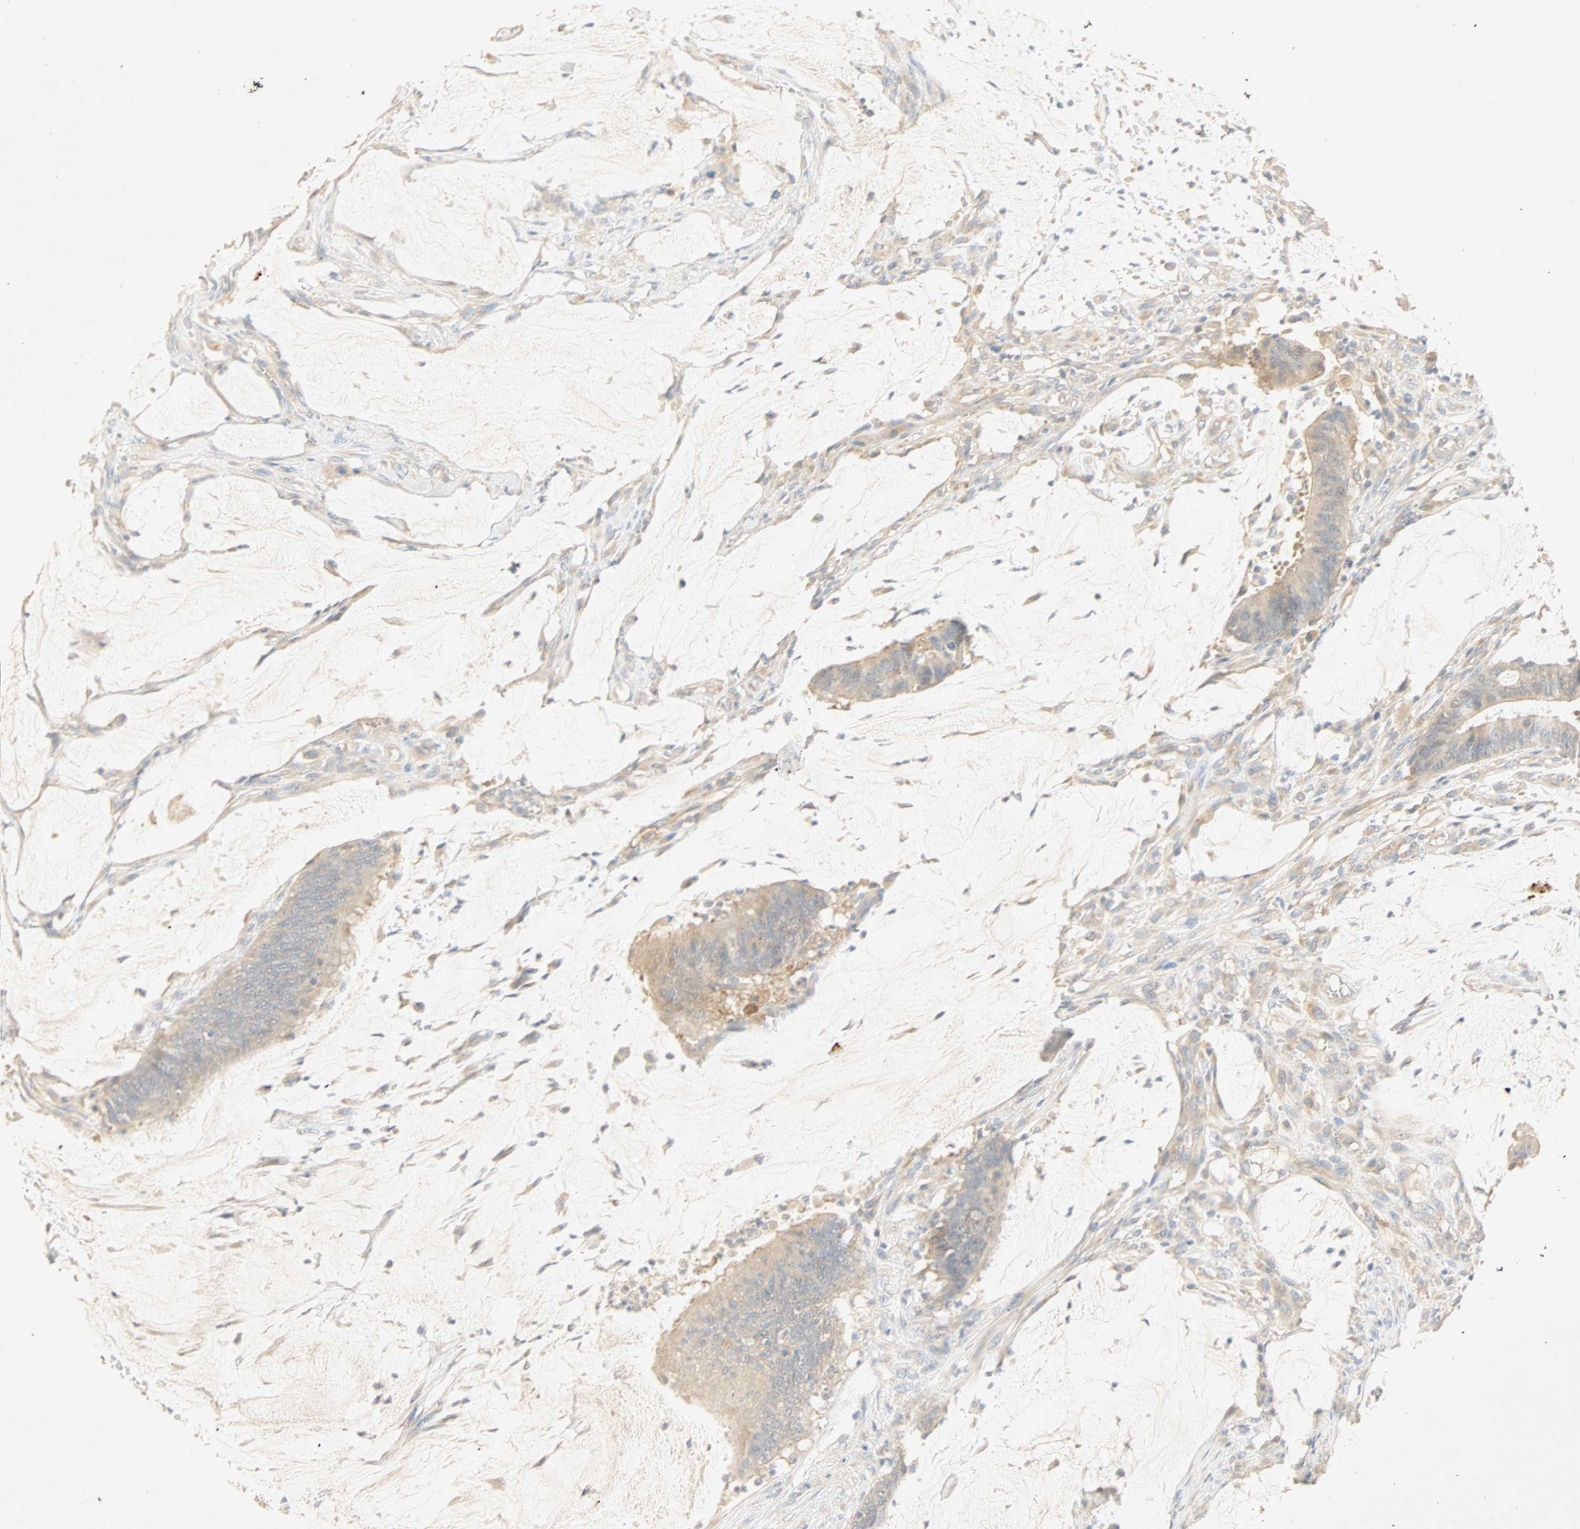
{"staining": {"intensity": "moderate", "quantity": ">75%", "location": "cytoplasmic/membranous"}, "tissue": "colorectal cancer", "cell_type": "Tumor cells", "image_type": "cancer", "snomed": [{"axis": "morphology", "description": "Adenocarcinoma, NOS"}, {"axis": "topography", "description": "Rectum"}], "caption": "Immunohistochemistry of human adenocarcinoma (colorectal) shows medium levels of moderate cytoplasmic/membranous staining in about >75% of tumor cells.", "gene": "SELENBP1", "patient": {"sex": "female", "age": 66}}